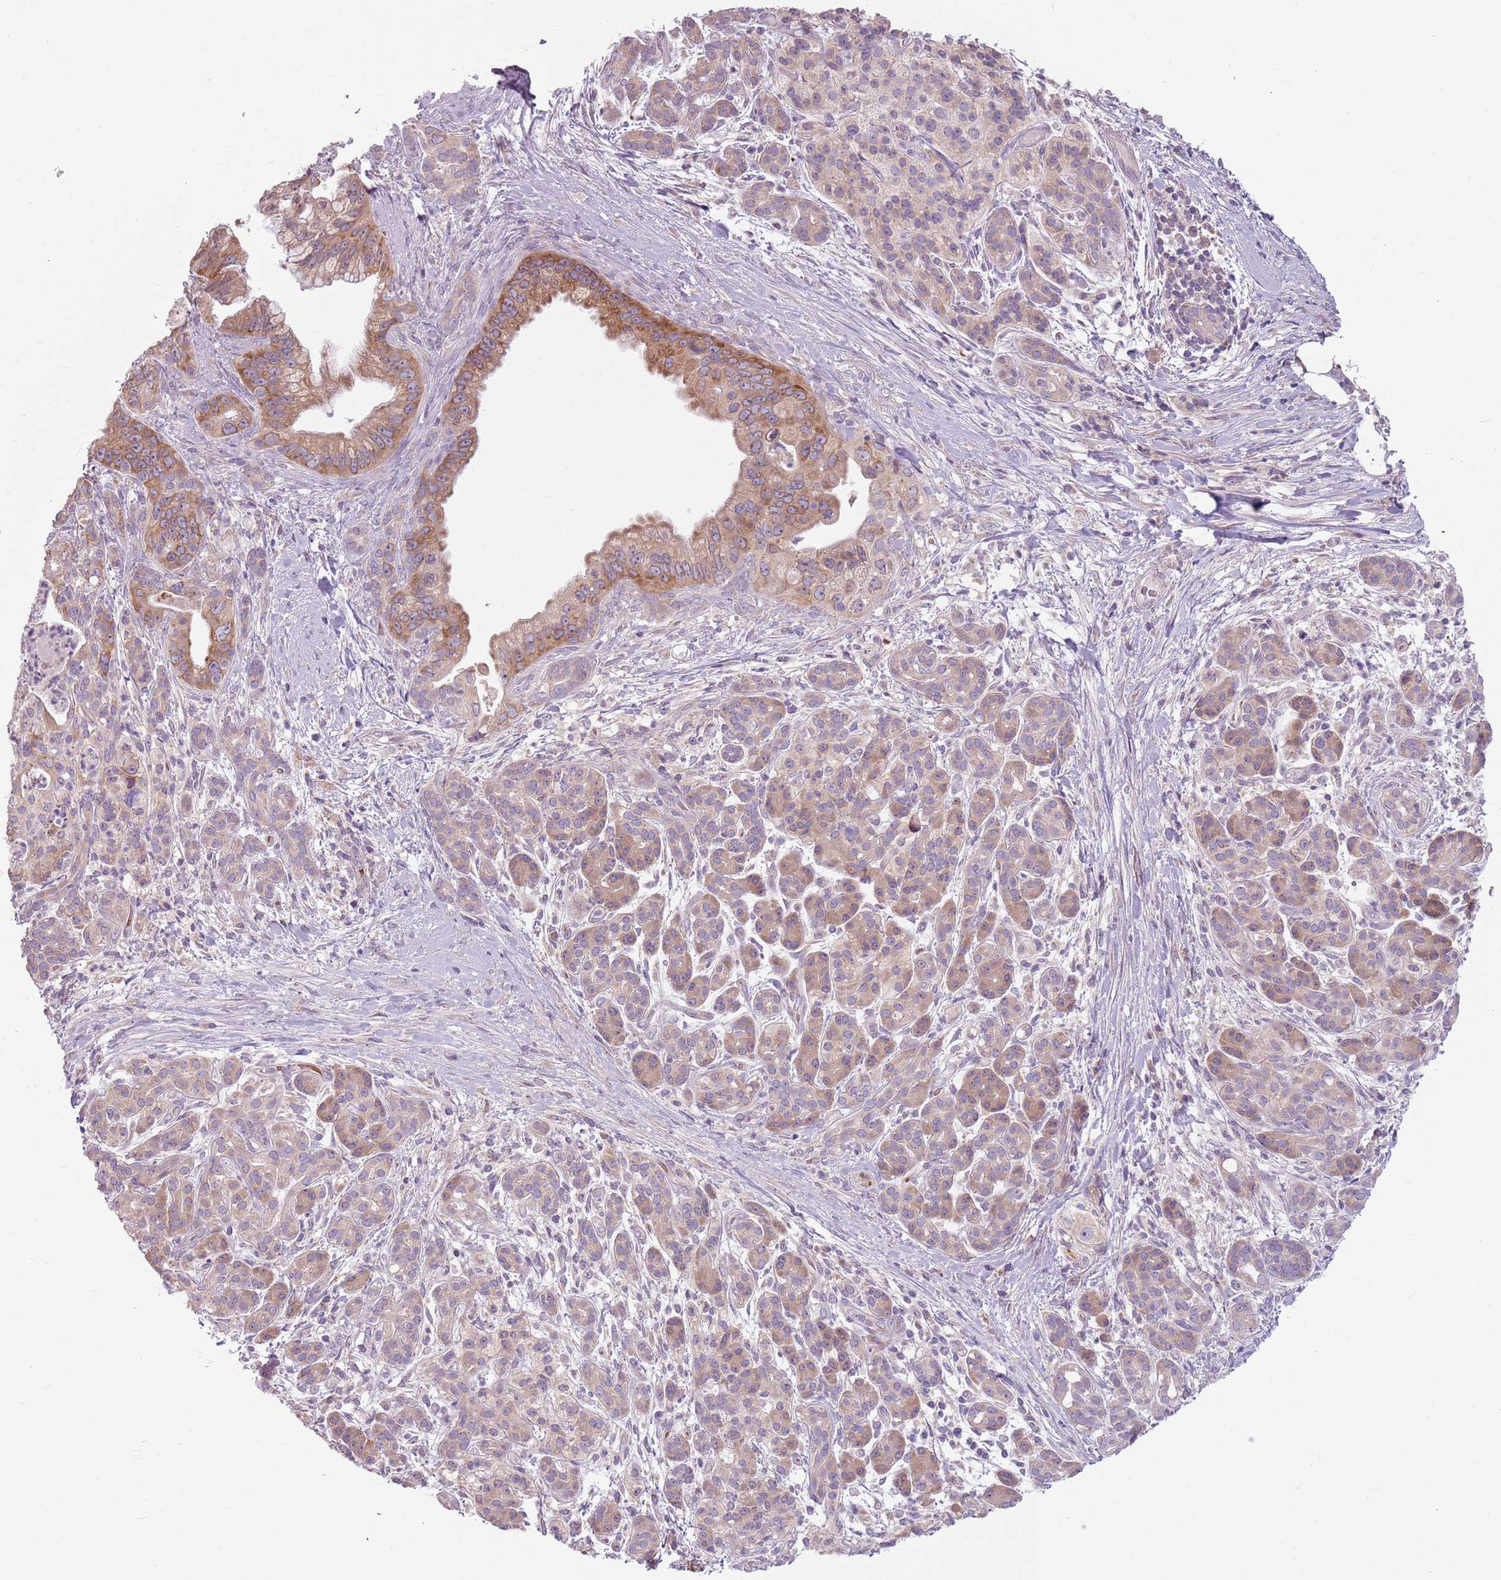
{"staining": {"intensity": "moderate", "quantity": "25%-75%", "location": "cytoplasmic/membranous"}, "tissue": "pancreatic cancer", "cell_type": "Tumor cells", "image_type": "cancer", "snomed": [{"axis": "morphology", "description": "Adenocarcinoma, NOS"}, {"axis": "topography", "description": "Pancreas"}], "caption": "The micrograph displays immunohistochemical staining of pancreatic adenocarcinoma. There is moderate cytoplasmic/membranous positivity is present in about 25%-75% of tumor cells.", "gene": "HSPA14", "patient": {"sex": "male", "age": 58}}